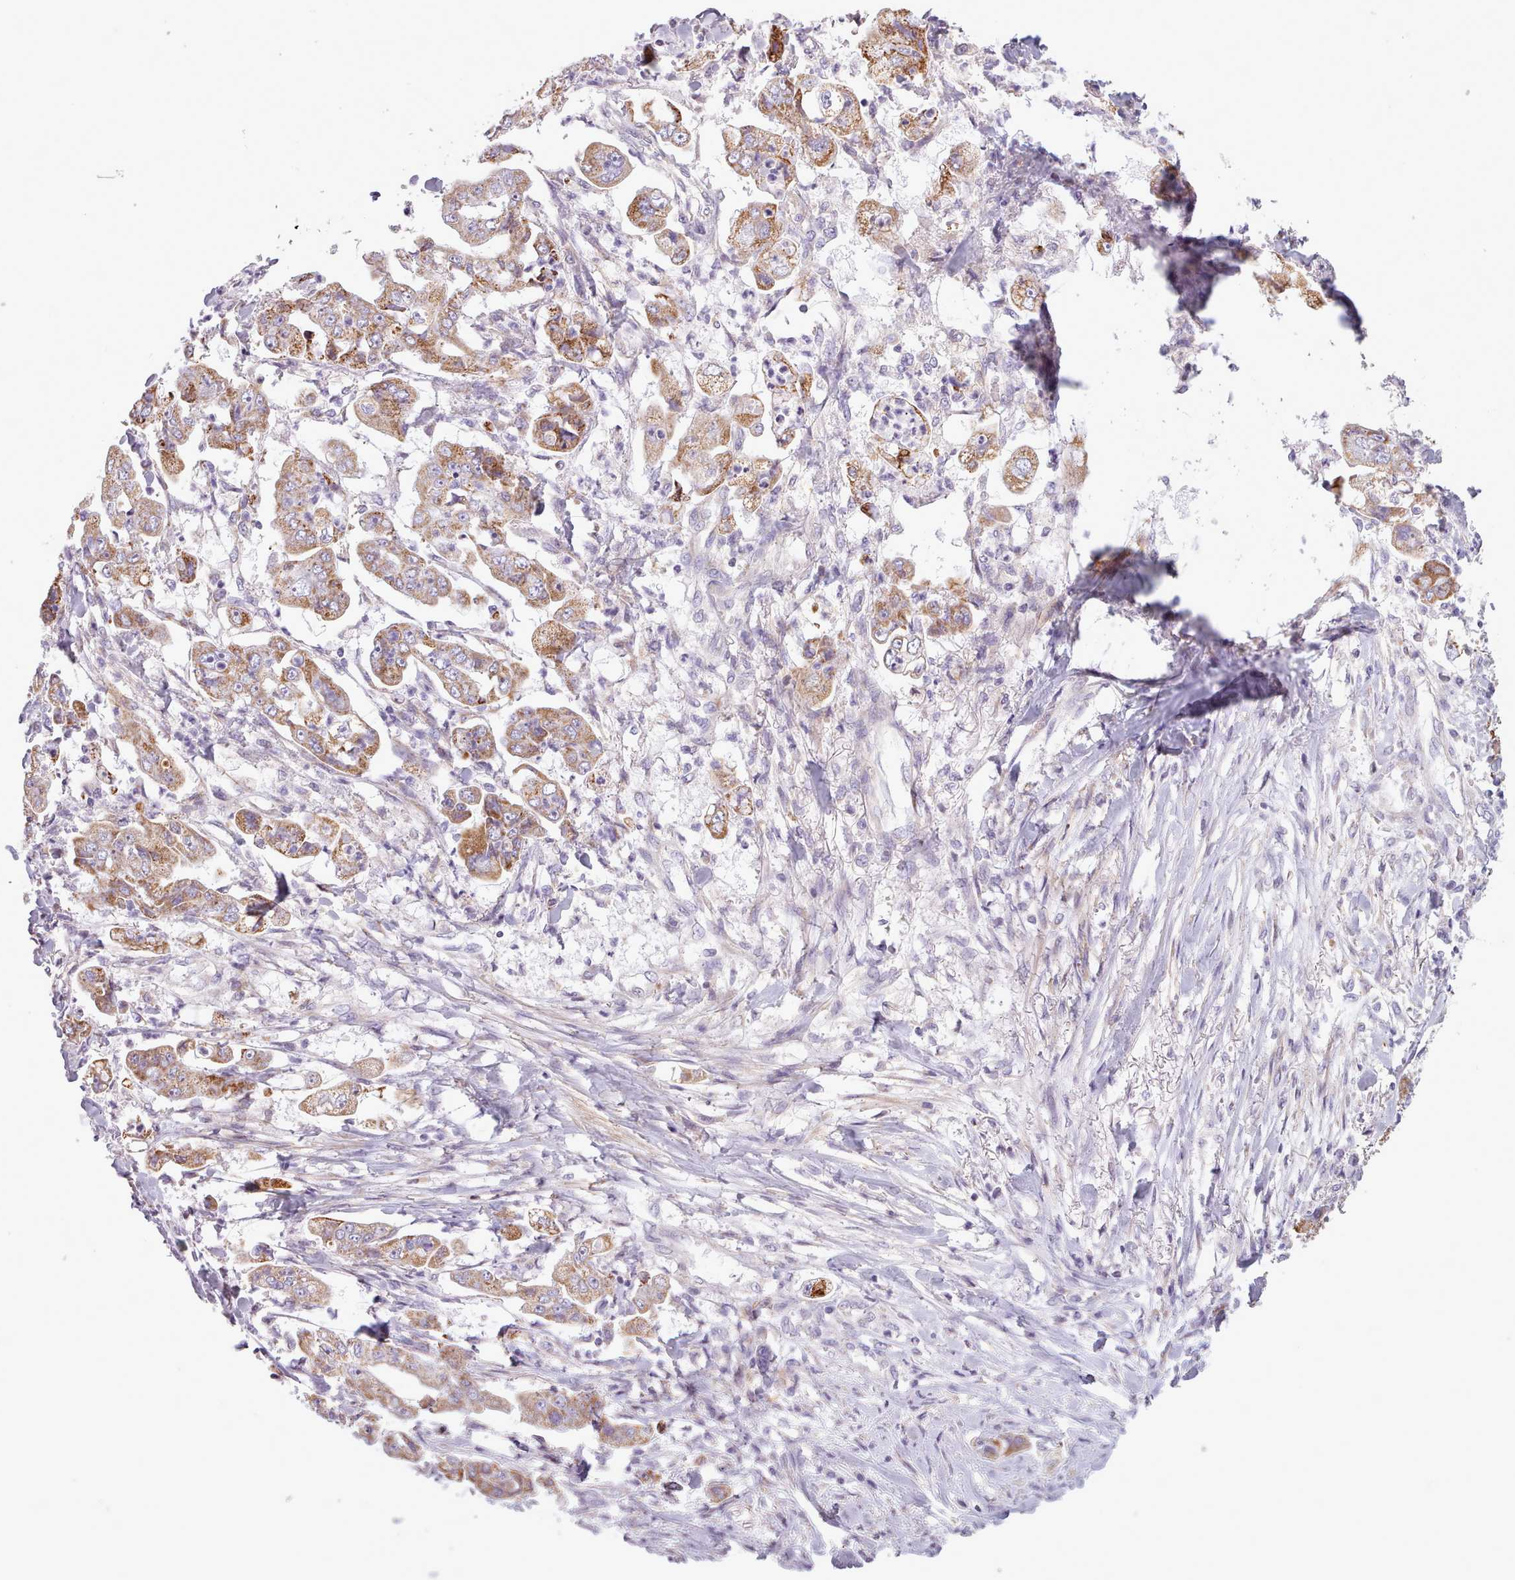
{"staining": {"intensity": "moderate", "quantity": ">75%", "location": "cytoplasmic/membranous"}, "tissue": "stomach cancer", "cell_type": "Tumor cells", "image_type": "cancer", "snomed": [{"axis": "morphology", "description": "Adenocarcinoma, NOS"}, {"axis": "topography", "description": "Stomach"}], "caption": "Protein expression by IHC shows moderate cytoplasmic/membranous expression in about >75% of tumor cells in stomach cancer.", "gene": "AVL9", "patient": {"sex": "male", "age": 62}}